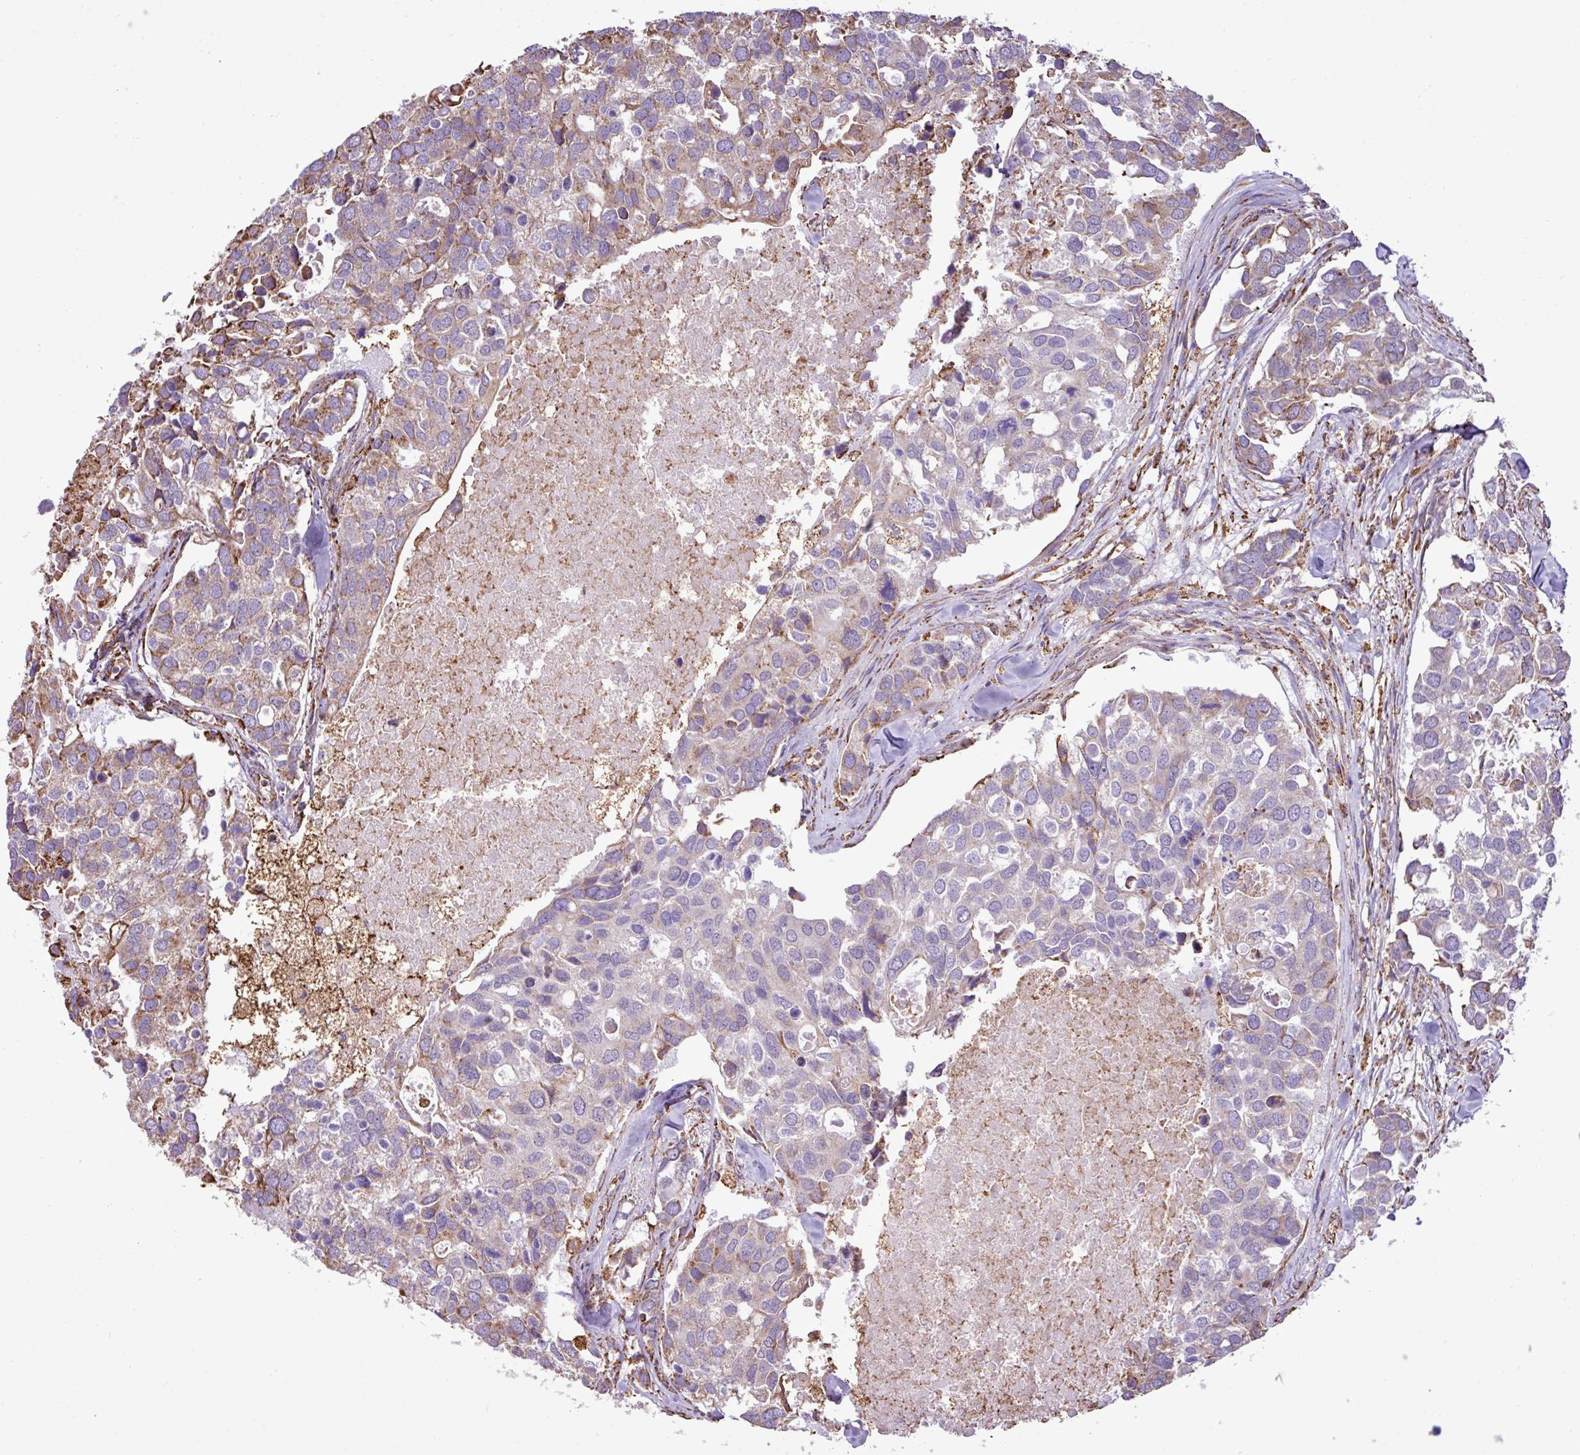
{"staining": {"intensity": "weak", "quantity": "<25%", "location": "cytoplasmic/membranous"}, "tissue": "breast cancer", "cell_type": "Tumor cells", "image_type": "cancer", "snomed": [{"axis": "morphology", "description": "Duct carcinoma"}, {"axis": "topography", "description": "Breast"}], "caption": "This is an IHC image of breast cancer. There is no staining in tumor cells.", "gene": "ZSCAN5A", "patient": {"sex": "female", "age": 83}}